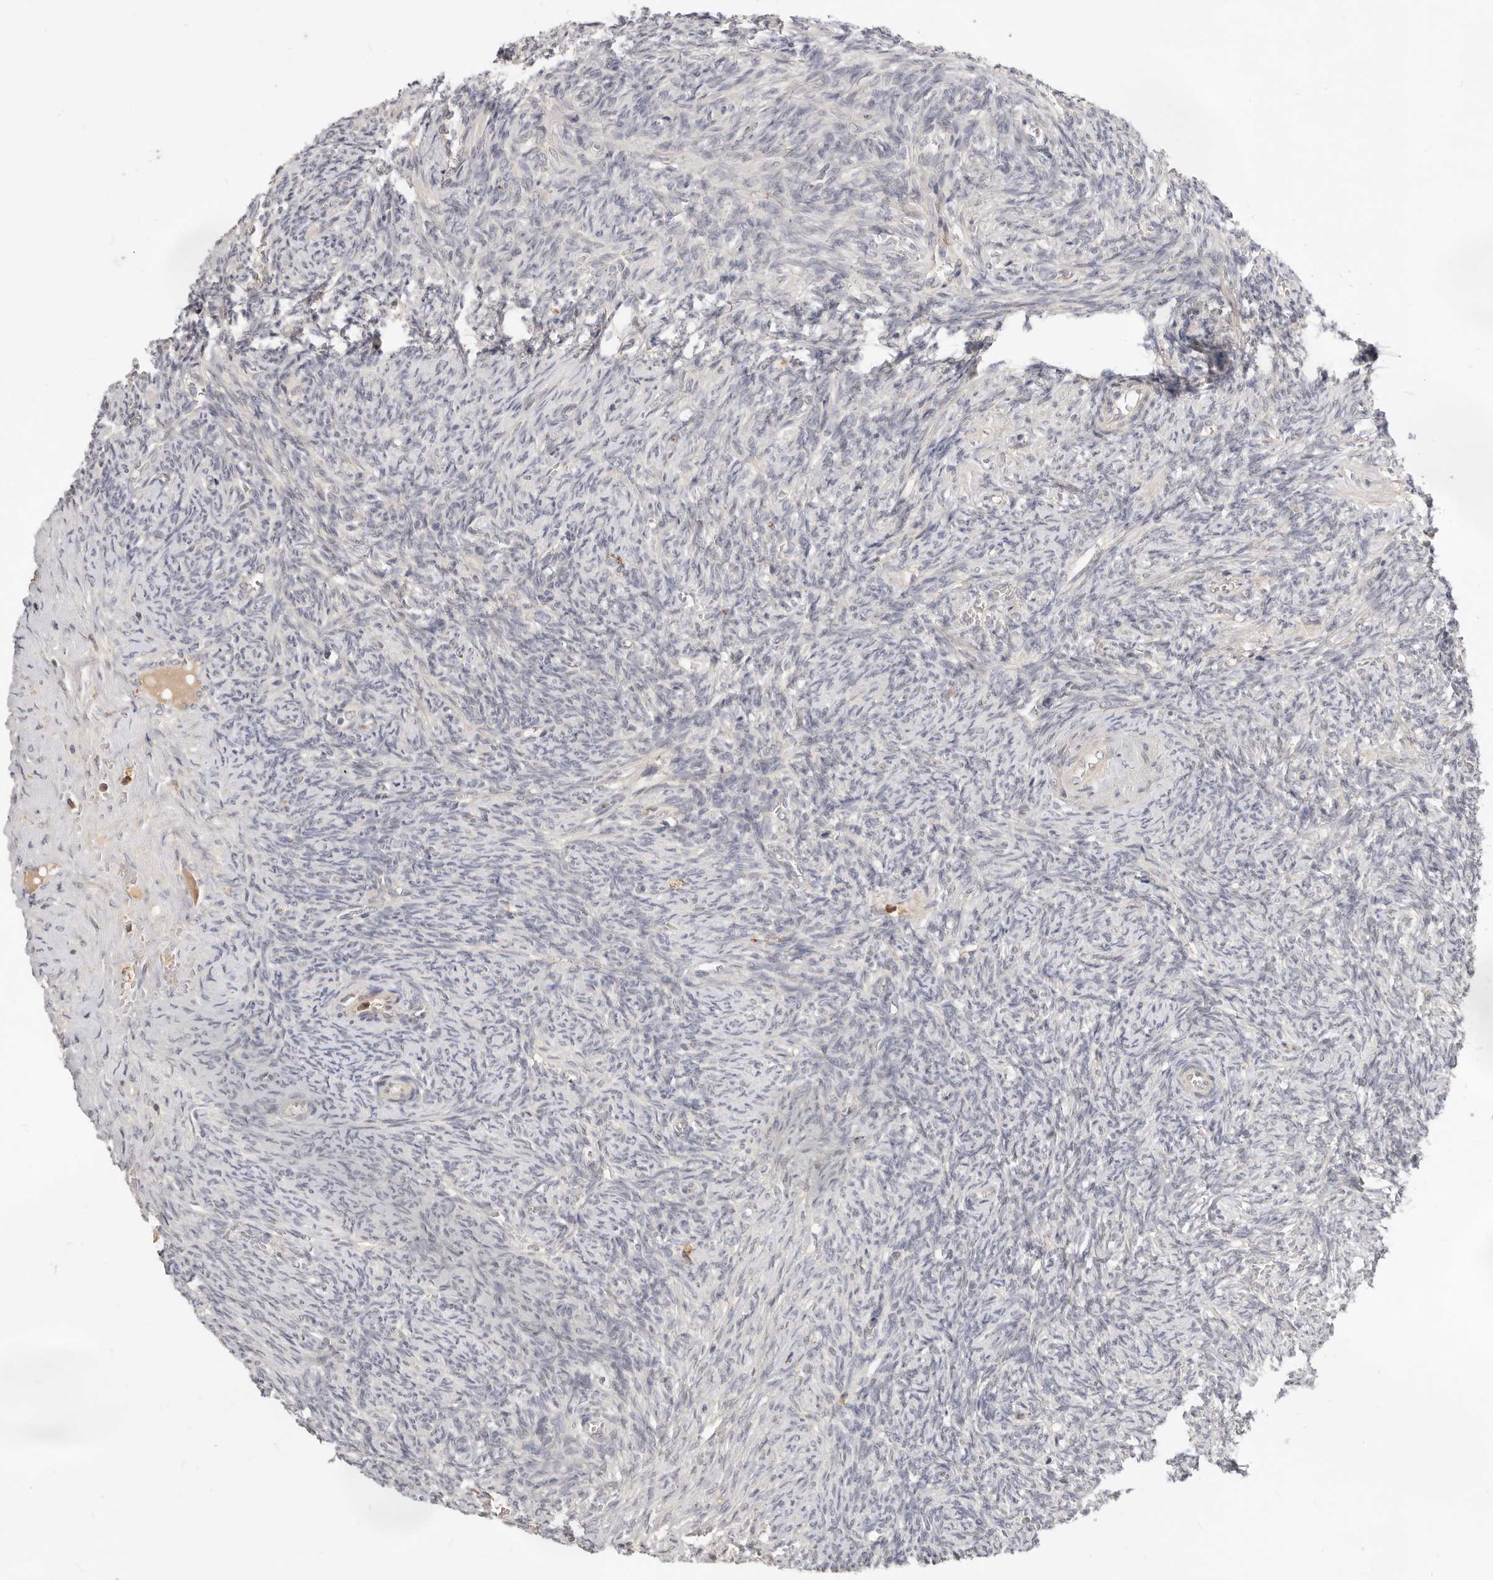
{"staining": {"intensity": "negative", "quantity": "none", "location": "none"}, "tissue": "ovary", "cell_type": "Ovarian stroma cells", "image_type": "normal", "snomed": [{"axis": "morphology", "description": "Normal tissue, NOS"}, {"axis": "topography", "description": "Ovary"}], "caption": "A high-resolution photomicrograph shows immunohistochemistry (IHC) staining of normal ovary, which reveals no significant staining in ovarian stroma cells.", "gene": "USP49", "patient": {"sex": "female", "age": 41}}